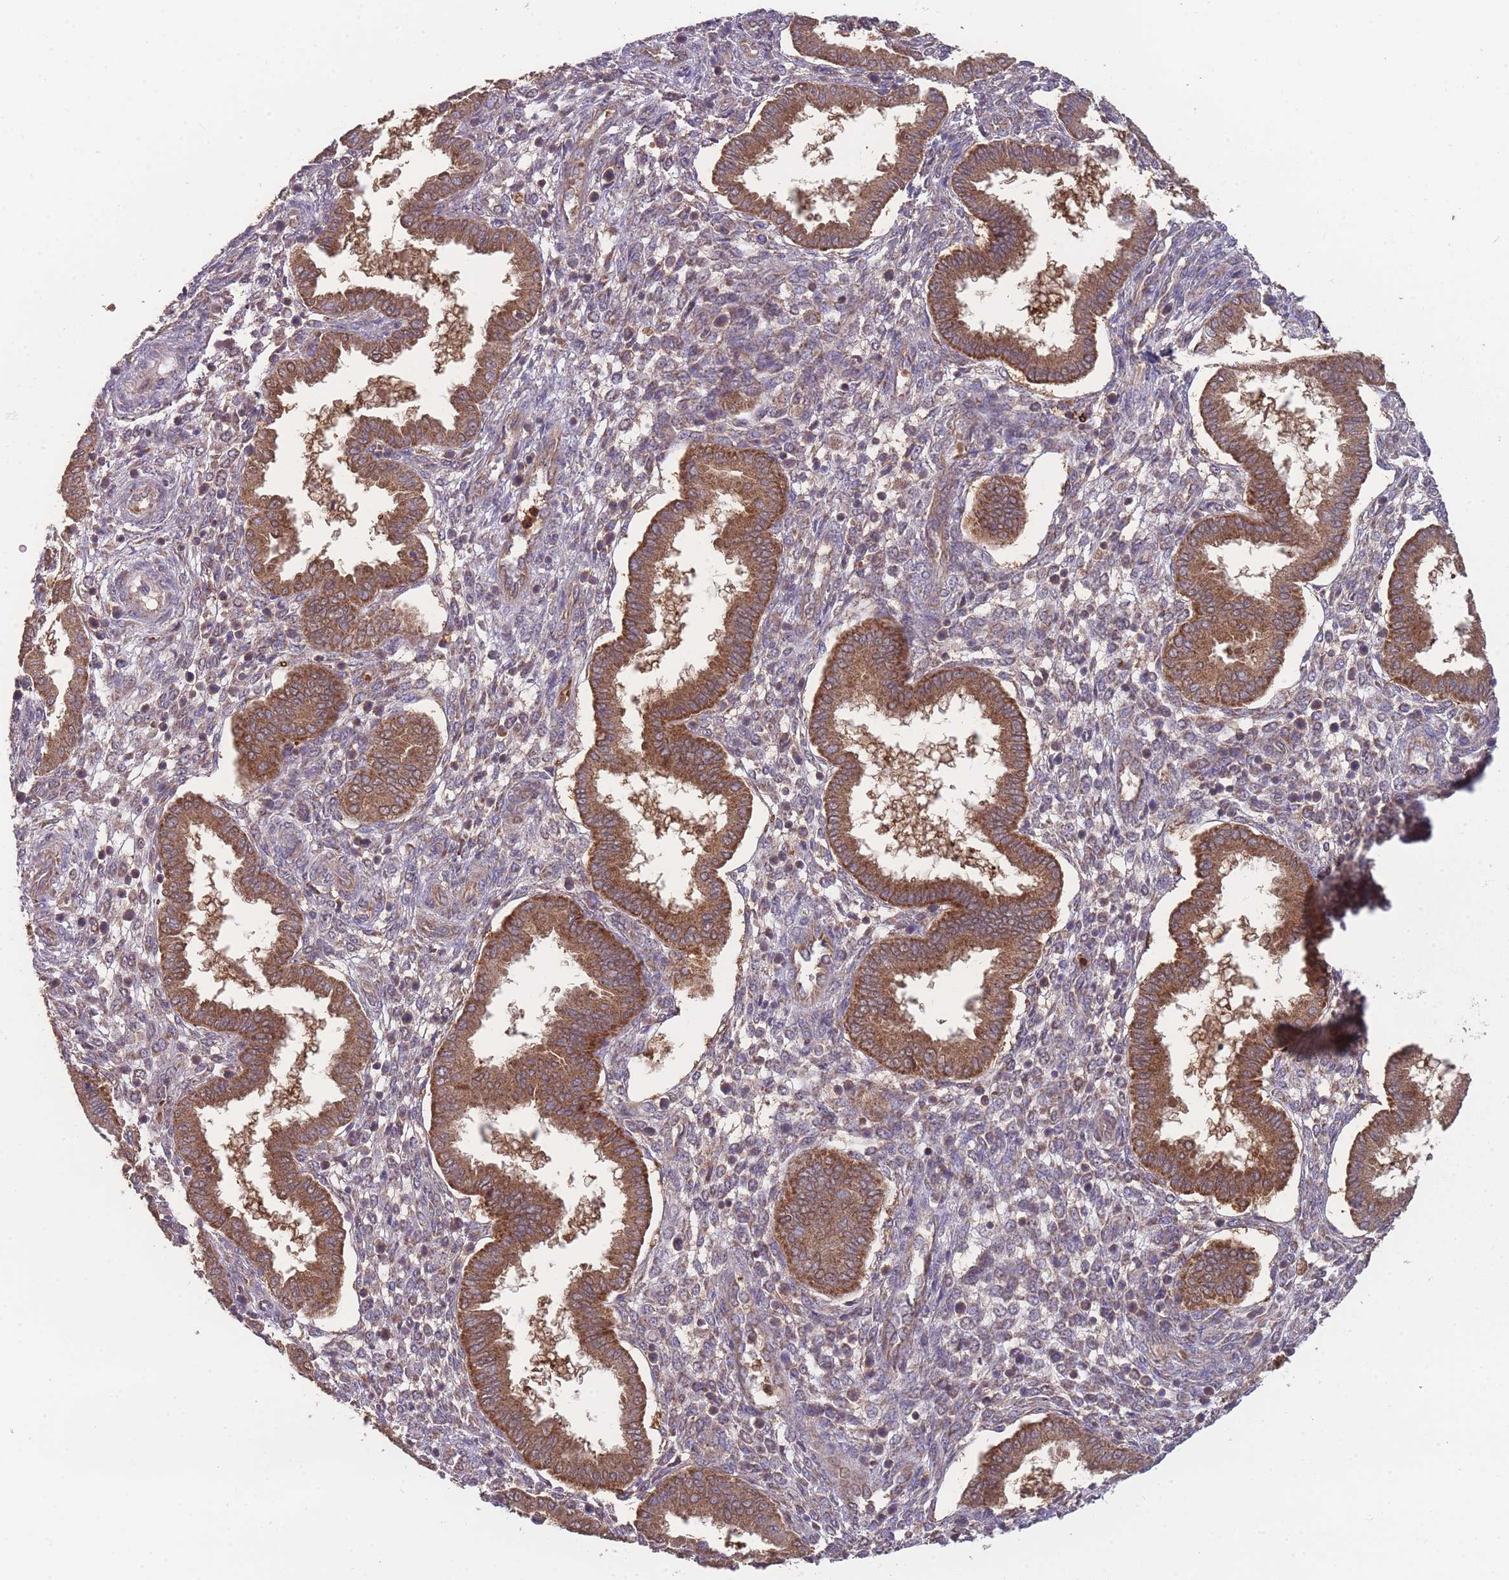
{"staining": {"intensity": "weak", "quantity": "<25%", "location": "cytoplasmic/membranous"}, "tissue": "endometrium", "cell_type": "Cells in endometrial stroma", "image_type": "normal", "snomed": [{"axis": "morphology", "description": "Normal tissue, NOS"}, {"axis": "topography", "description": "Endometrium"}], "caption": "Immunohistochemistry (IHC) of normal human endometrium demonstrates no positivity in cells in endometrial stroma.", "gene": "SLC35B4", "patient": {"sex": "female", "age": 24}}